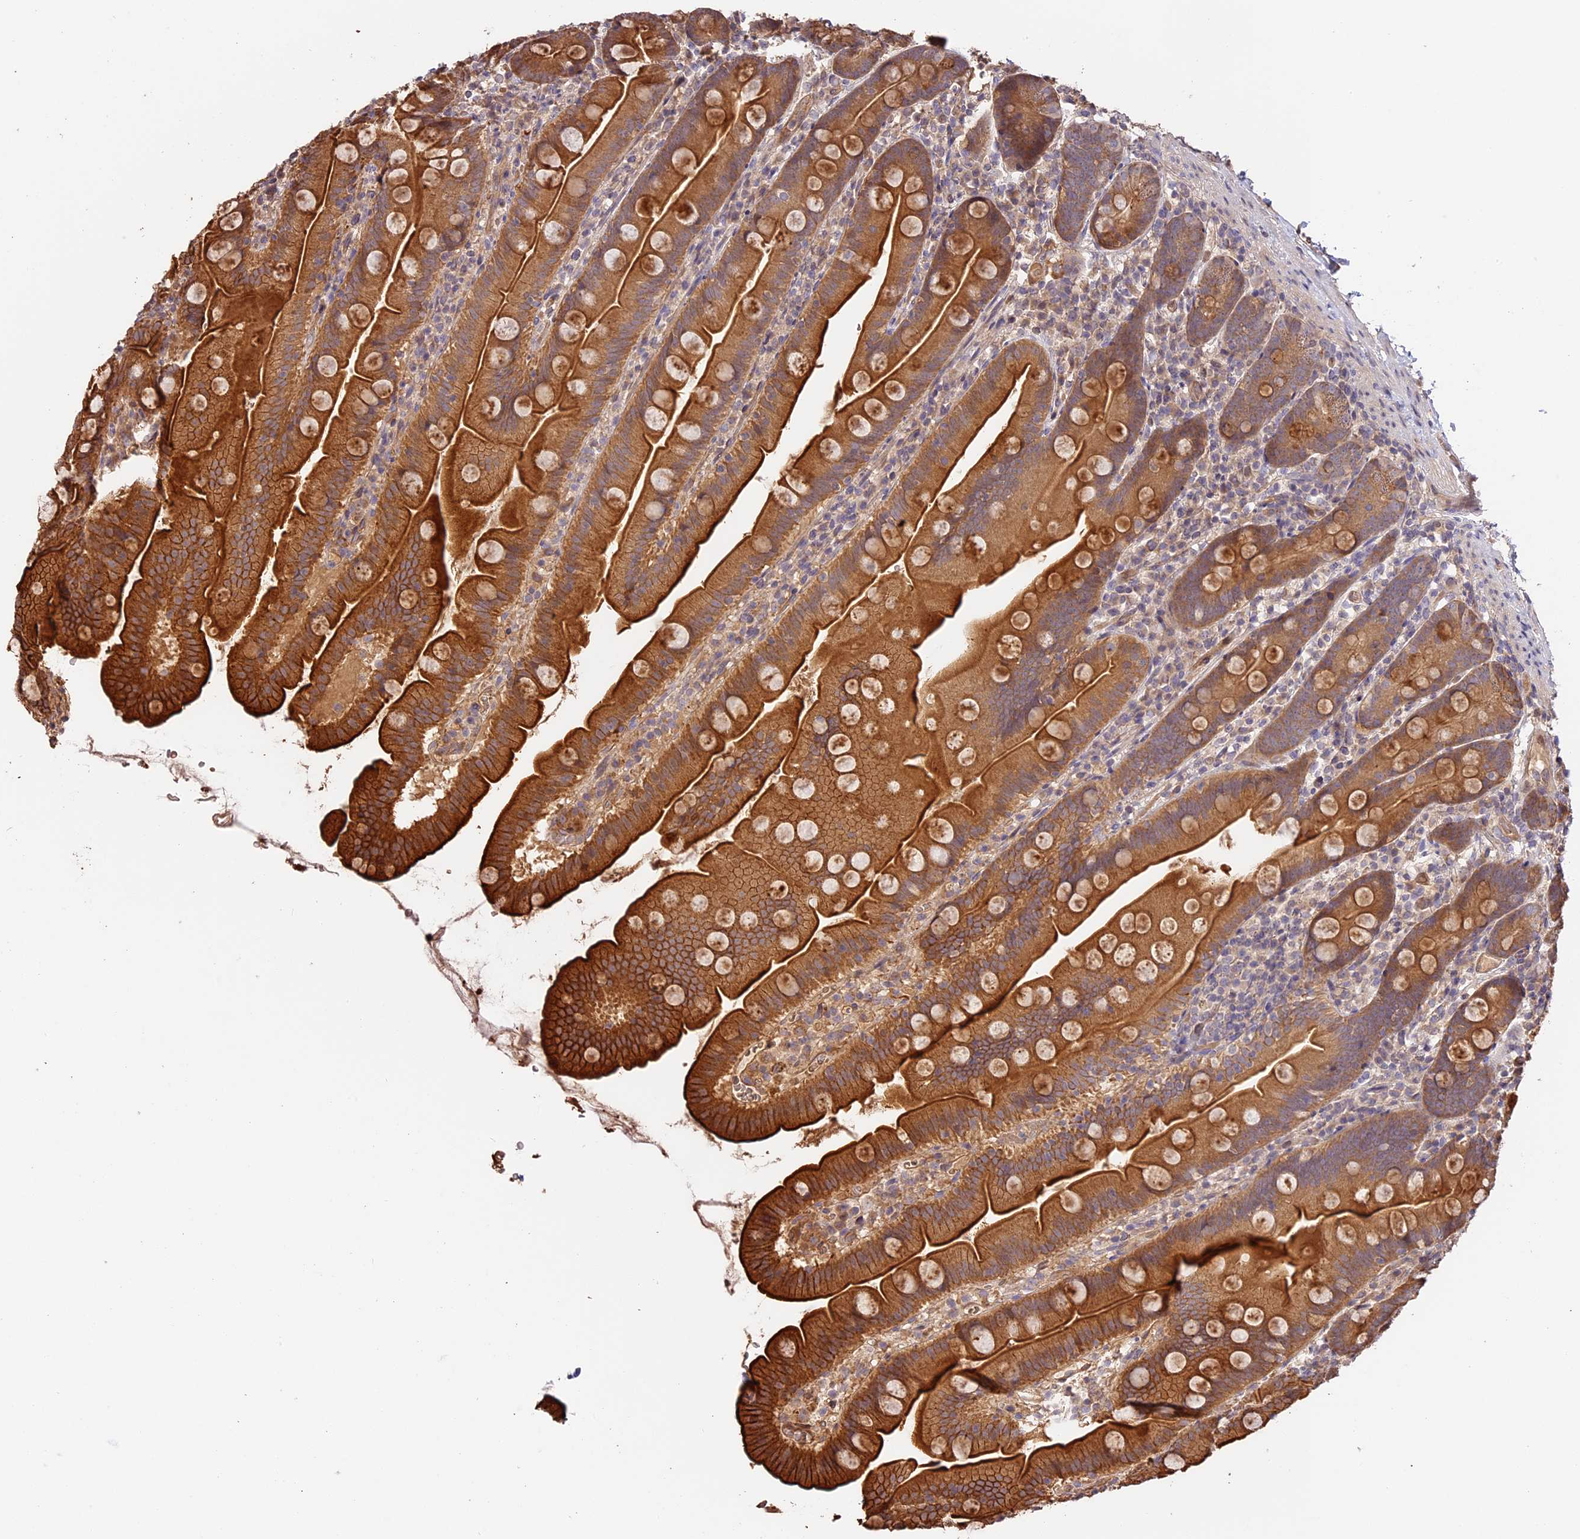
{"staining": {"intensity": "strong", "quantity": "25%-75%", "location": "cytoplasmic/membranous"}, "tissue": "small intestine", "cell_type": "Glandular cells", "image_type": "normal", "snomed": [{"axis": "morphology", "description": "Normal tissue, NOS"}, {"axis": "topography", "description": "Small intestine"}], "caption": "The image exhibits immunohistochemical staining of benign small intestine. There is strong cytoplasmic/membranous staining is seen in about 25%-75% of glandular cells.", "gene": "PPP1R37", "patient": {"sex": "female", "age": 68}}